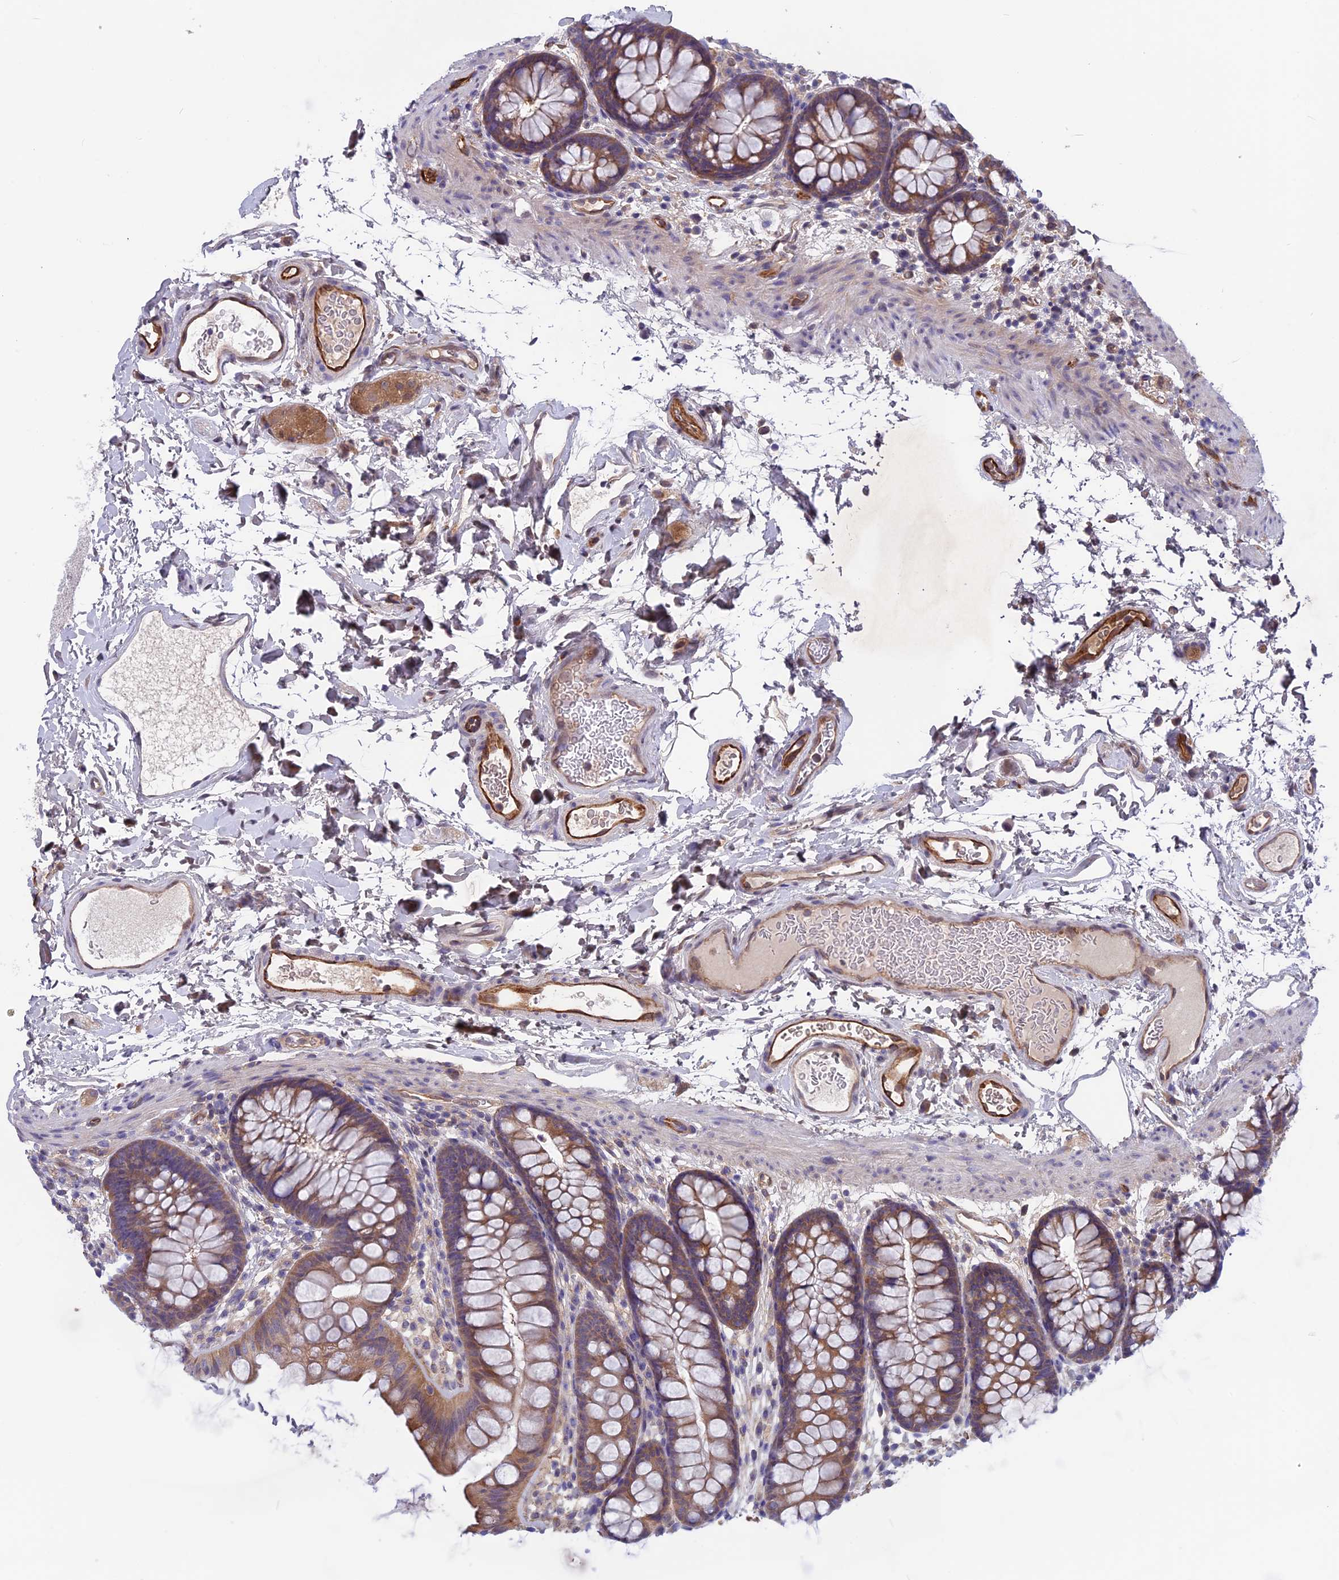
{"staining": {"intensity": "strong", "quantity": ">75%", "location": "cytoplasmic/membranous"}, "tissue": "colon", "cell_type": "Endothelial cells", "image_type": "normal", "snomed": [{"axis": "morphology", "description": "Normal tissue, NOS"}, {"axis": "topography", "description": "Colon"}], "caption": "Immunohistochemical staining of benign colon demonstrates strong cytoplasmic/membranous protein staining in approximately >75% of endothelial cells.", "gene": "MAST2", "patient": {"sex": "female", "age": 62}}